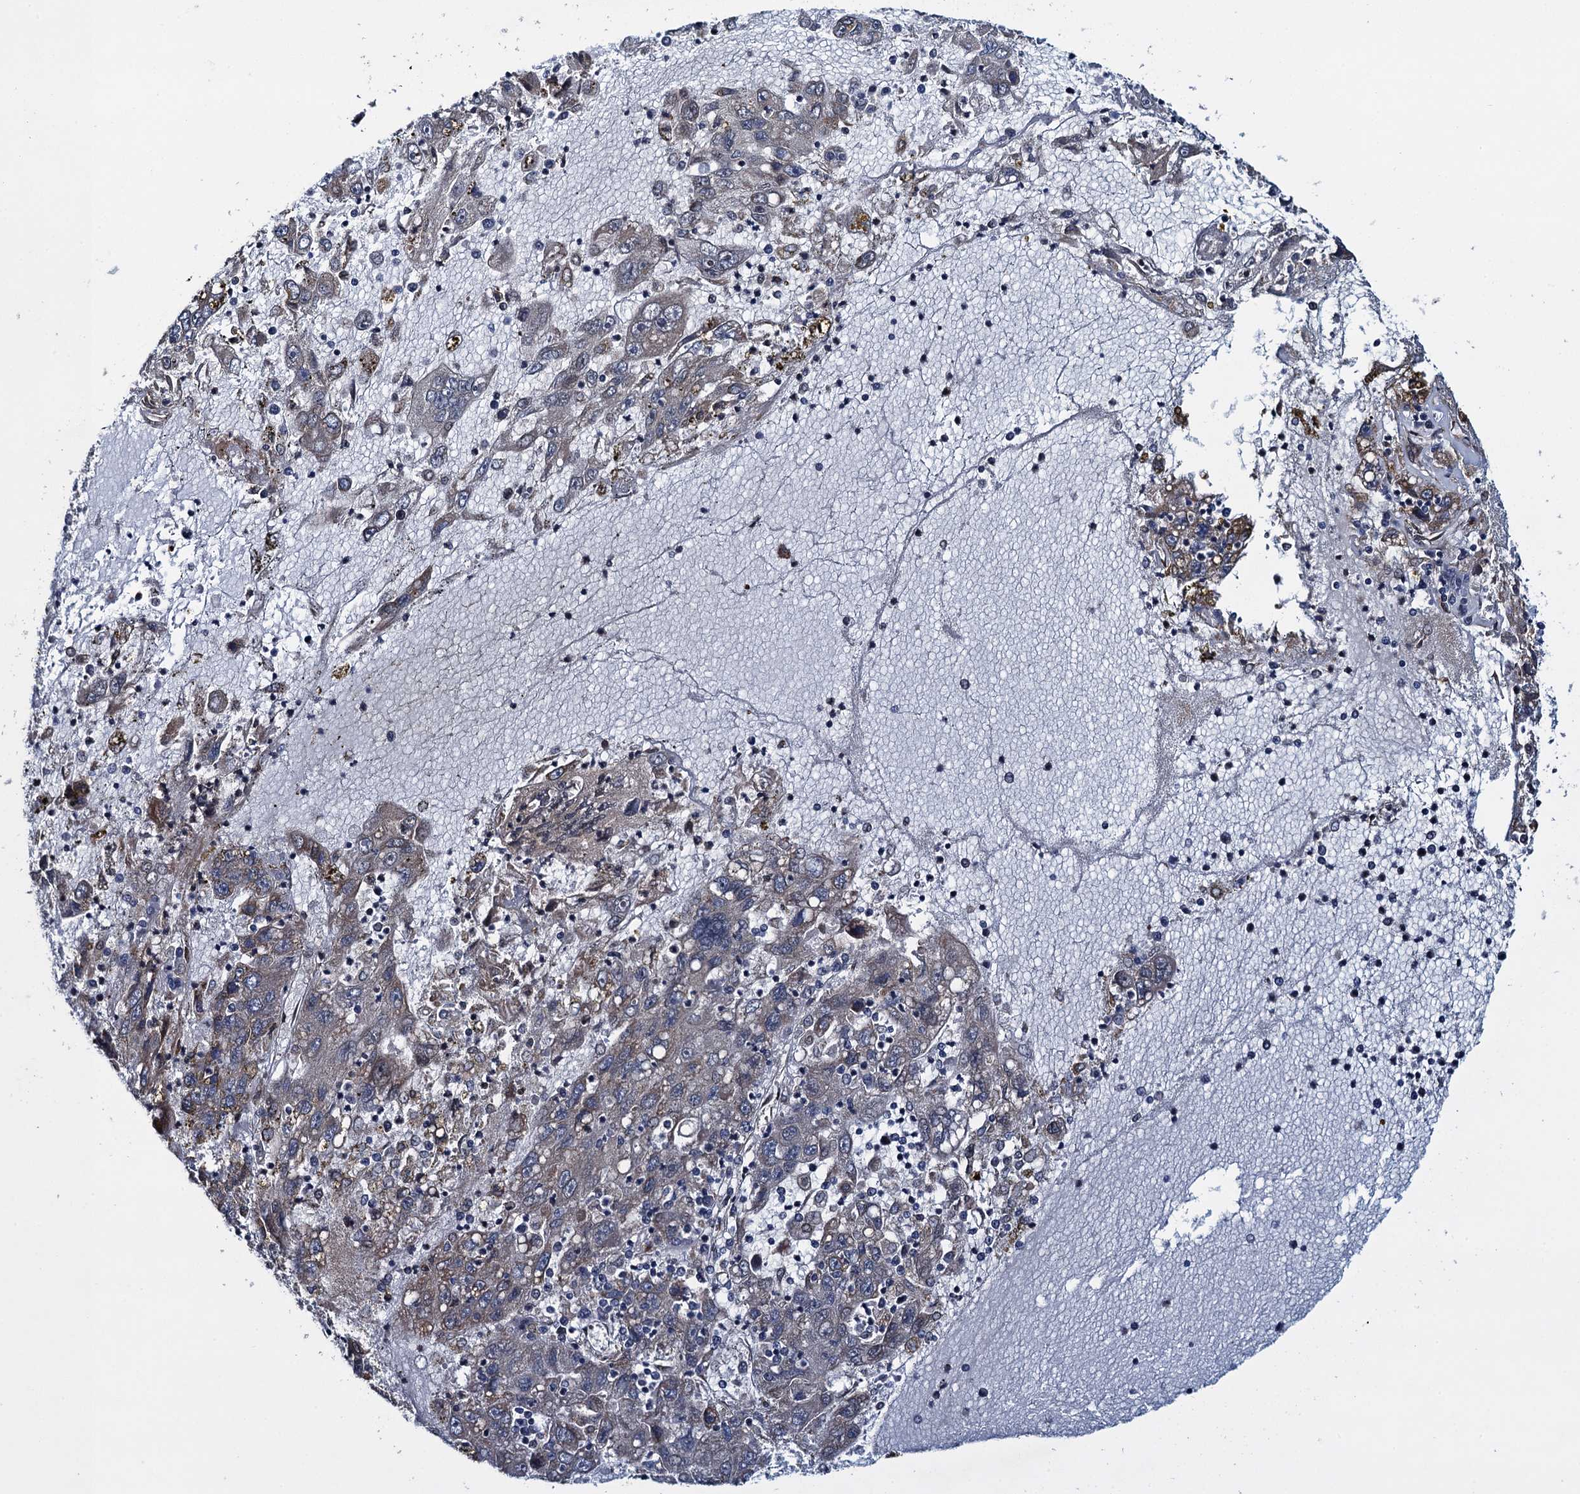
{"staining": {"intensity": "moderate", "quantity": "<25%", "location": "cytoplasmic/membranous"}, "tissue": "liver cancer", "cell_type": "Tumor cells", "image_type": "cancer", "snomed": [{"axis": "morphology", "description": "Carcinoma, Hepatocellular, NOS"}, {"axis": "topography", "description": "Liver"}], "caption": "Immunohistochemistry micrograph of neoplastic tissue: human hepatocellular carcinoma (liver) stained using immunohistochemistry exhibits low levels of moderate protein expression localized specifically in the cytoplasmic/membranous of tumor cells, appearing as a cytoplasmic/membranous brown color.", "gene": "EVX2", "patient": {"sex": "male", "age": 49}}